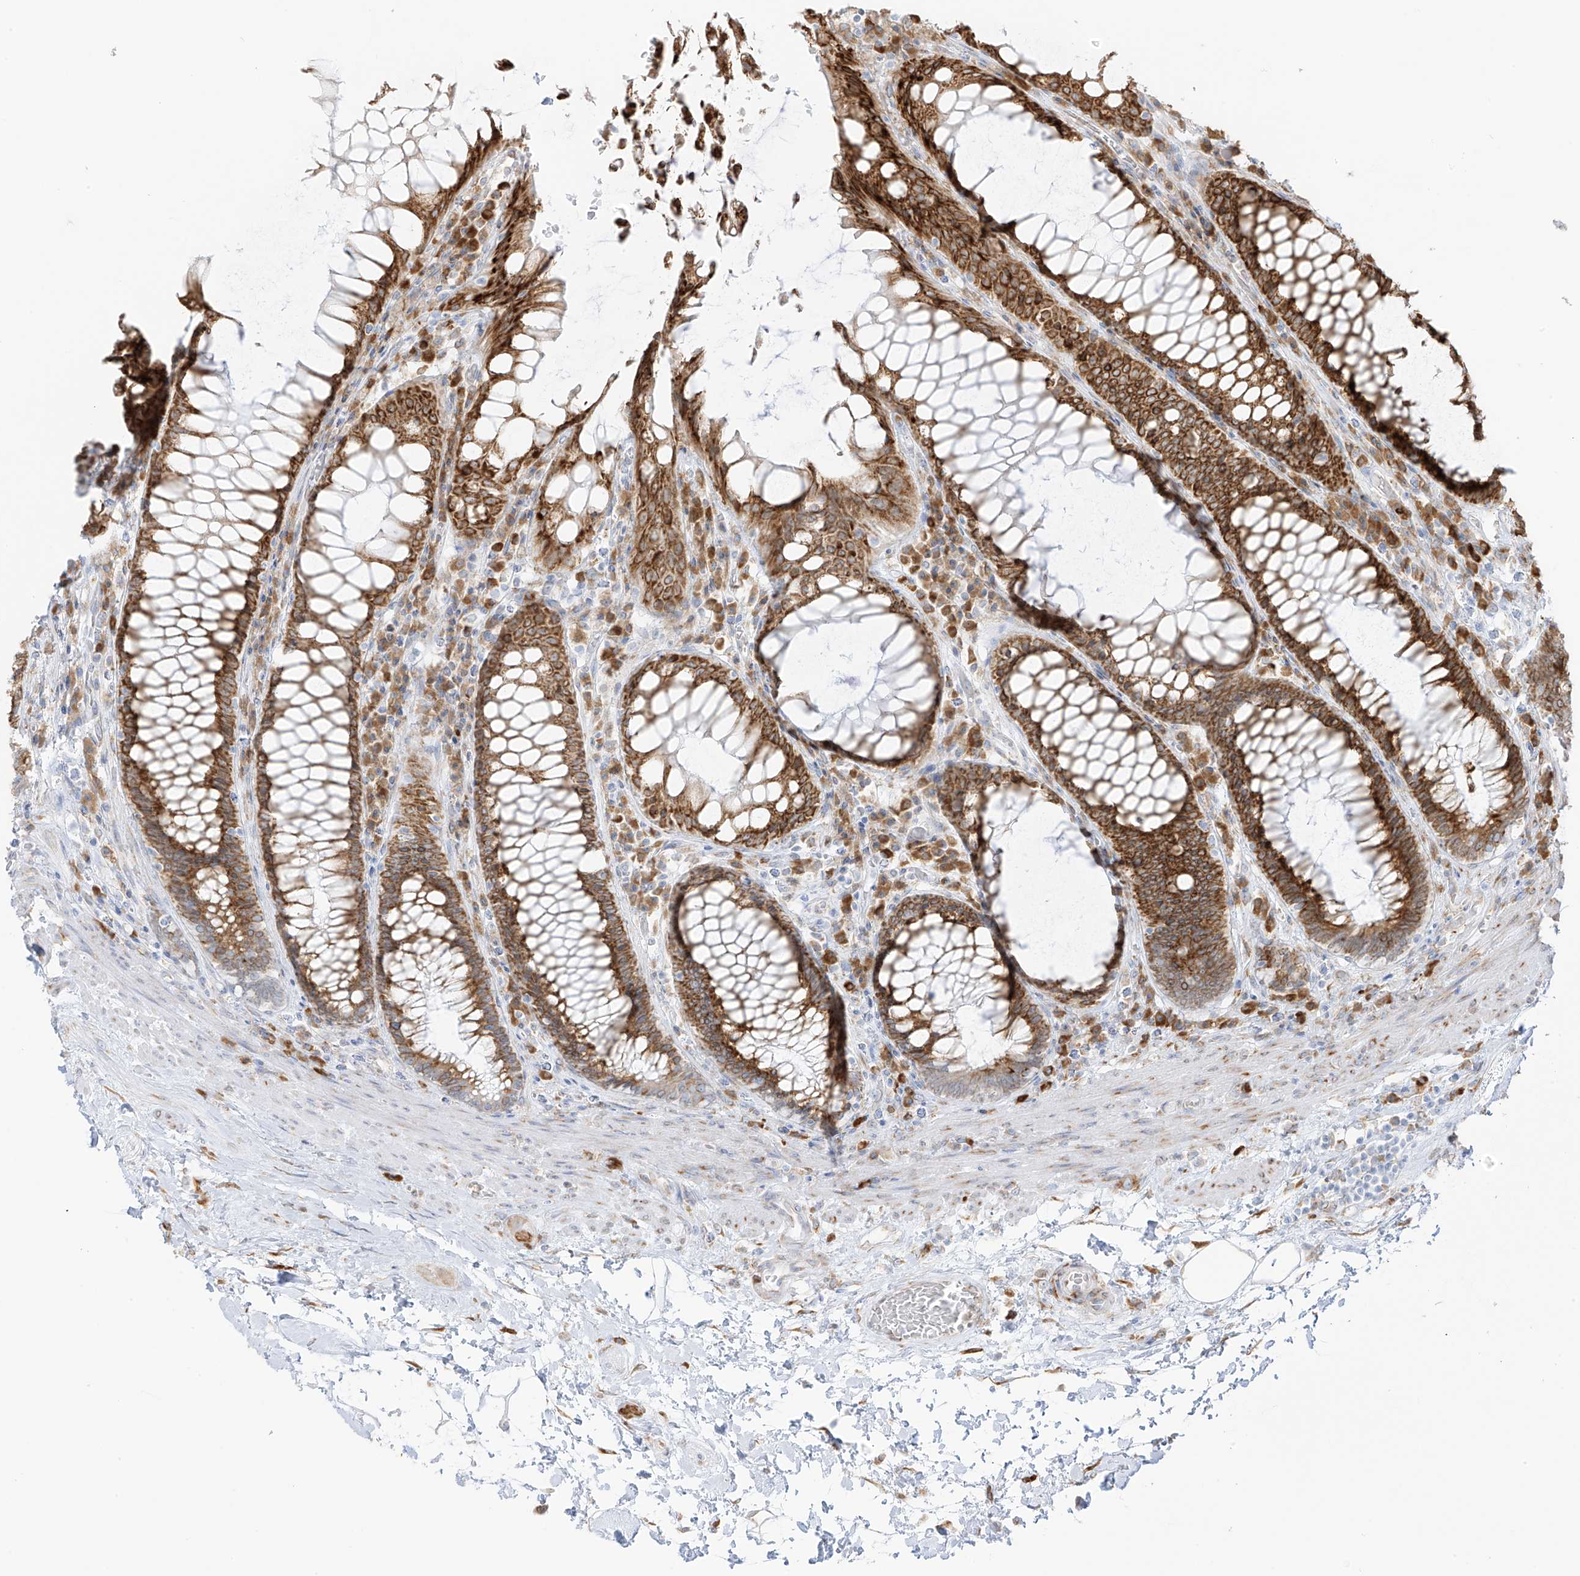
{"staining": {"intensity": "moderate", "quantity": ">75%", "location": "cytoplasmic/membranous"}, "tissue": "rectum", "cell_type": "Glandular cells", "image_type": "normal", "snomed": [{"axis": "morphology", "description": "Normal tissue, NOS"}, {"axis": "topography", "description": "Rectum"}], "caption": "Immunohistochemistry micrograph of benign rectum stained for a protein (brown), which displays medium levels of moderate cytoplasmic/membranous expression in approximately >75% of glandular cells.", "gene": "LRRC59", "patient": {"sex": "male", "age": 64}}